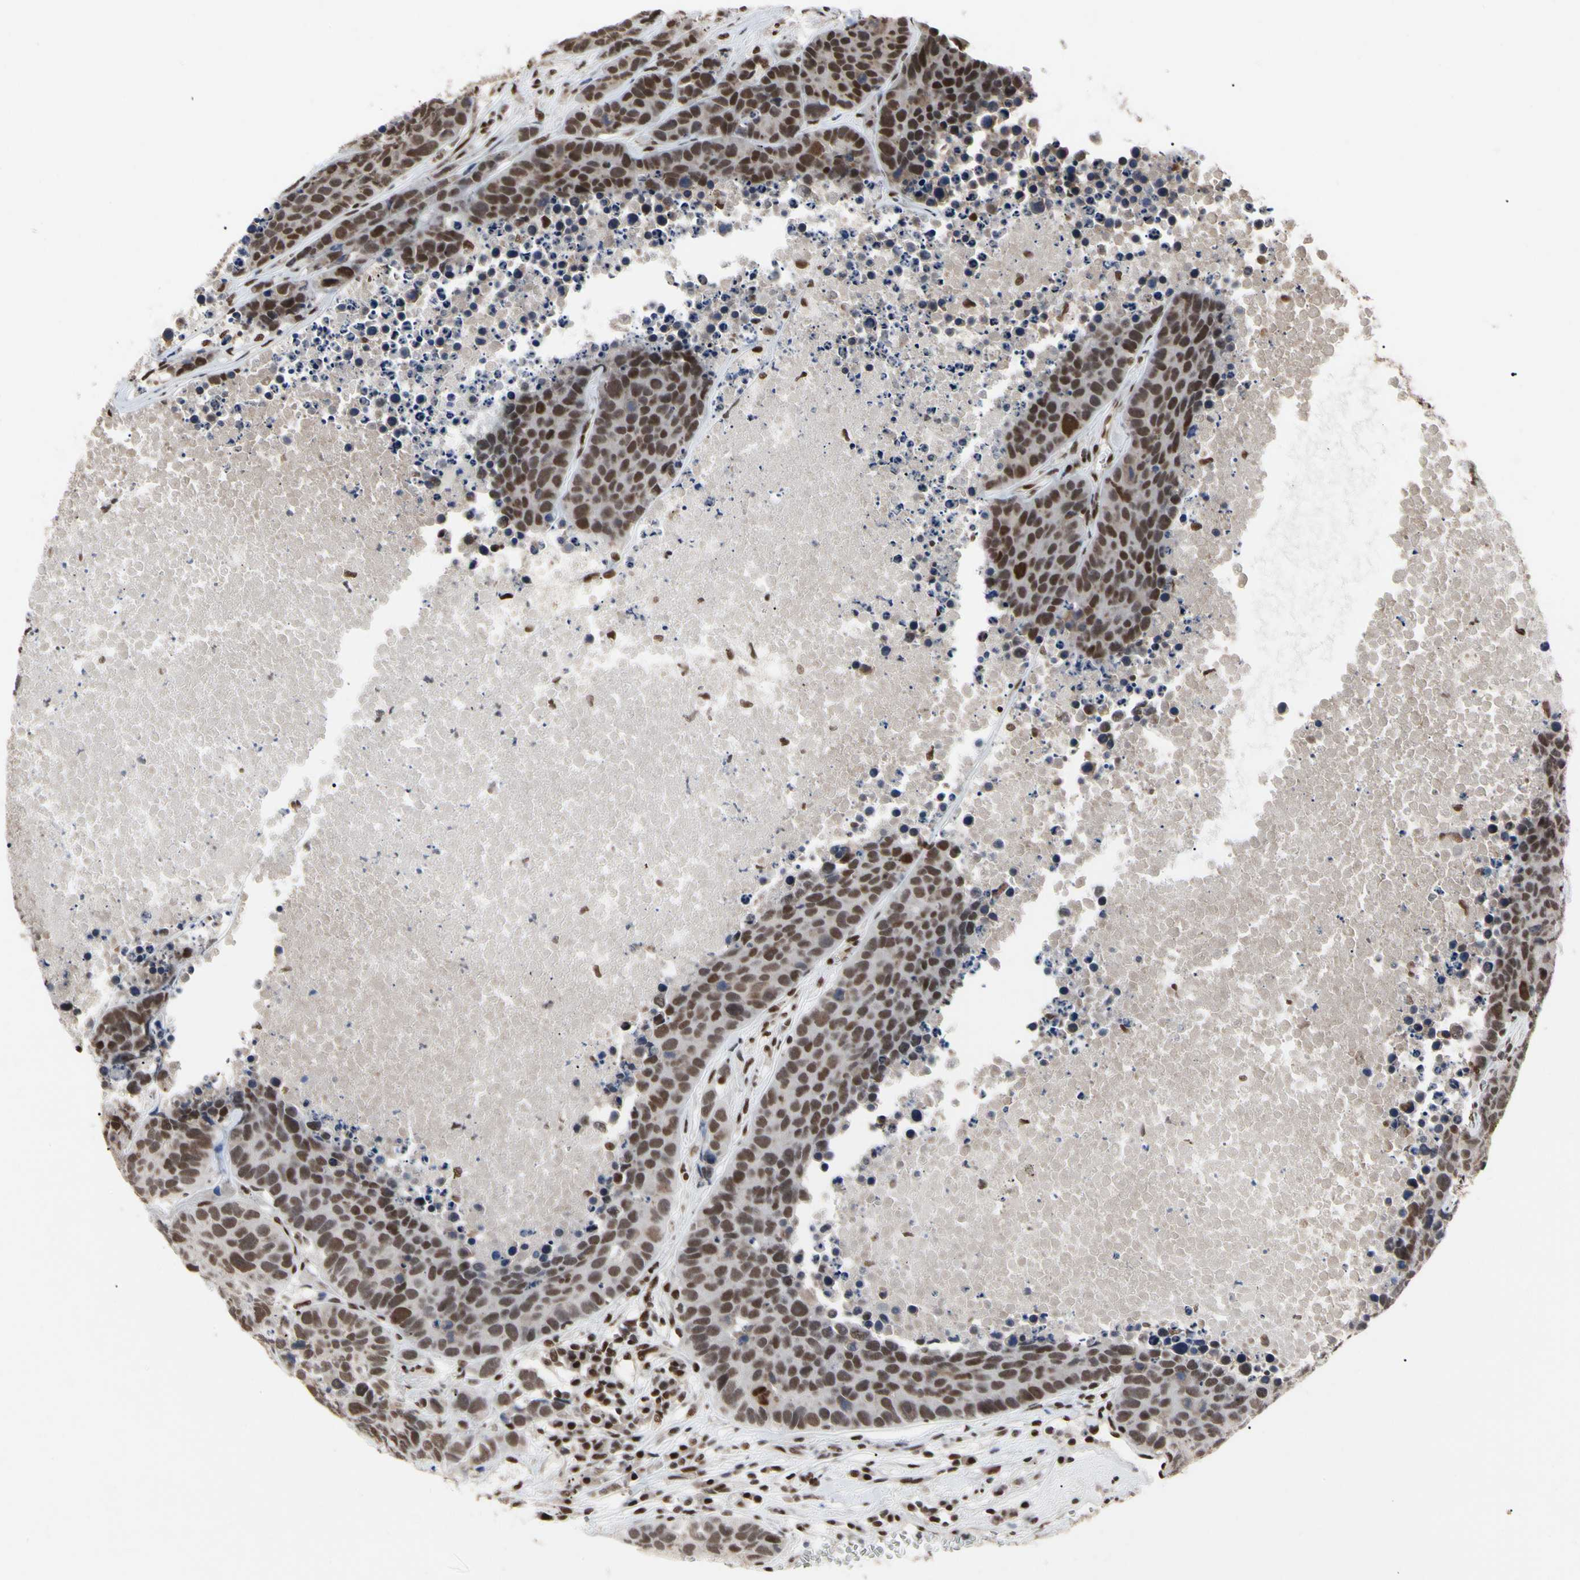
{"staining": {"intensity": "moderate", "quantity": ">75%", "location": "nuclear"}, "tissue": "carcinoid", "cell_type": "Tumor cells", "image_type": "cancer", "snomed": [{"axis": "morphology", "description": "Carcinoid, malignant, NOS"}, {"axis": "topography", "description": "Lung"}], "caption": "A medium amount of moderate nuclear positivity is appreciated in approximately >75% of tumor cells in carcinoid tissue. The staining is performed using DAB brown chromogen to label protein expression. The nuclei are counter-stained blue using hematoxylin.", "gene": "FAM98B", "patient": {"sex": "male", "age": 60}}